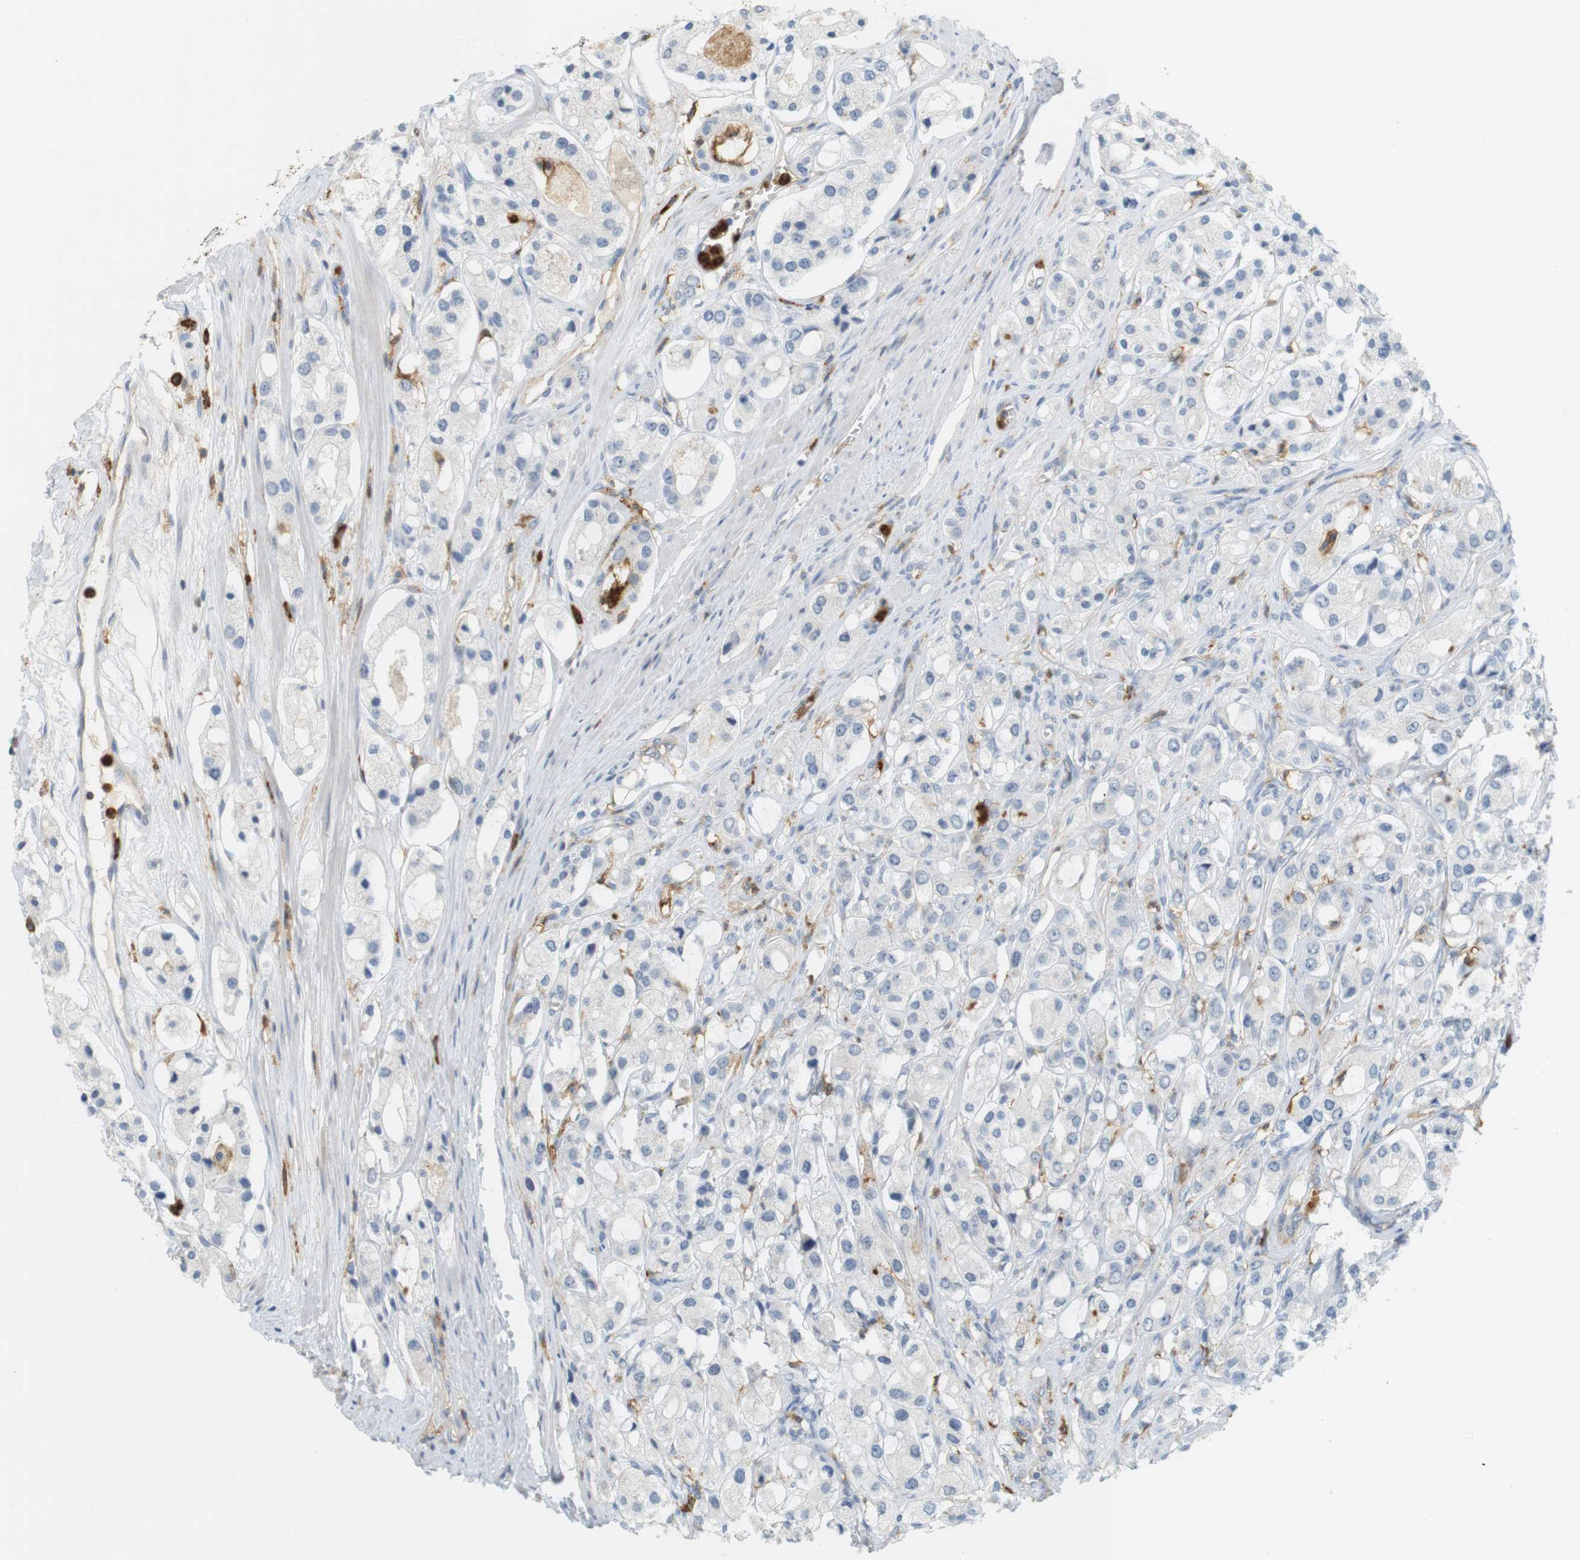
{"staining": {"intensity": "negative", "quantity": "none", "location": "none"}, "tissue": "prostate cancer", "cell_type": "Tumor cells", "image_type": "cancer", "snomed": [{"axis": "morphology", "description": "Adenocarcinoma, High grade"}, {"axis": "topography", "description": "Prostate"}], "caption": "IHC of high-grade adenocarcinoma (prostate) displays no staining in tumor cells.", "gene": "SIRPA", "patient": {"sex": "male", "age": 65}}